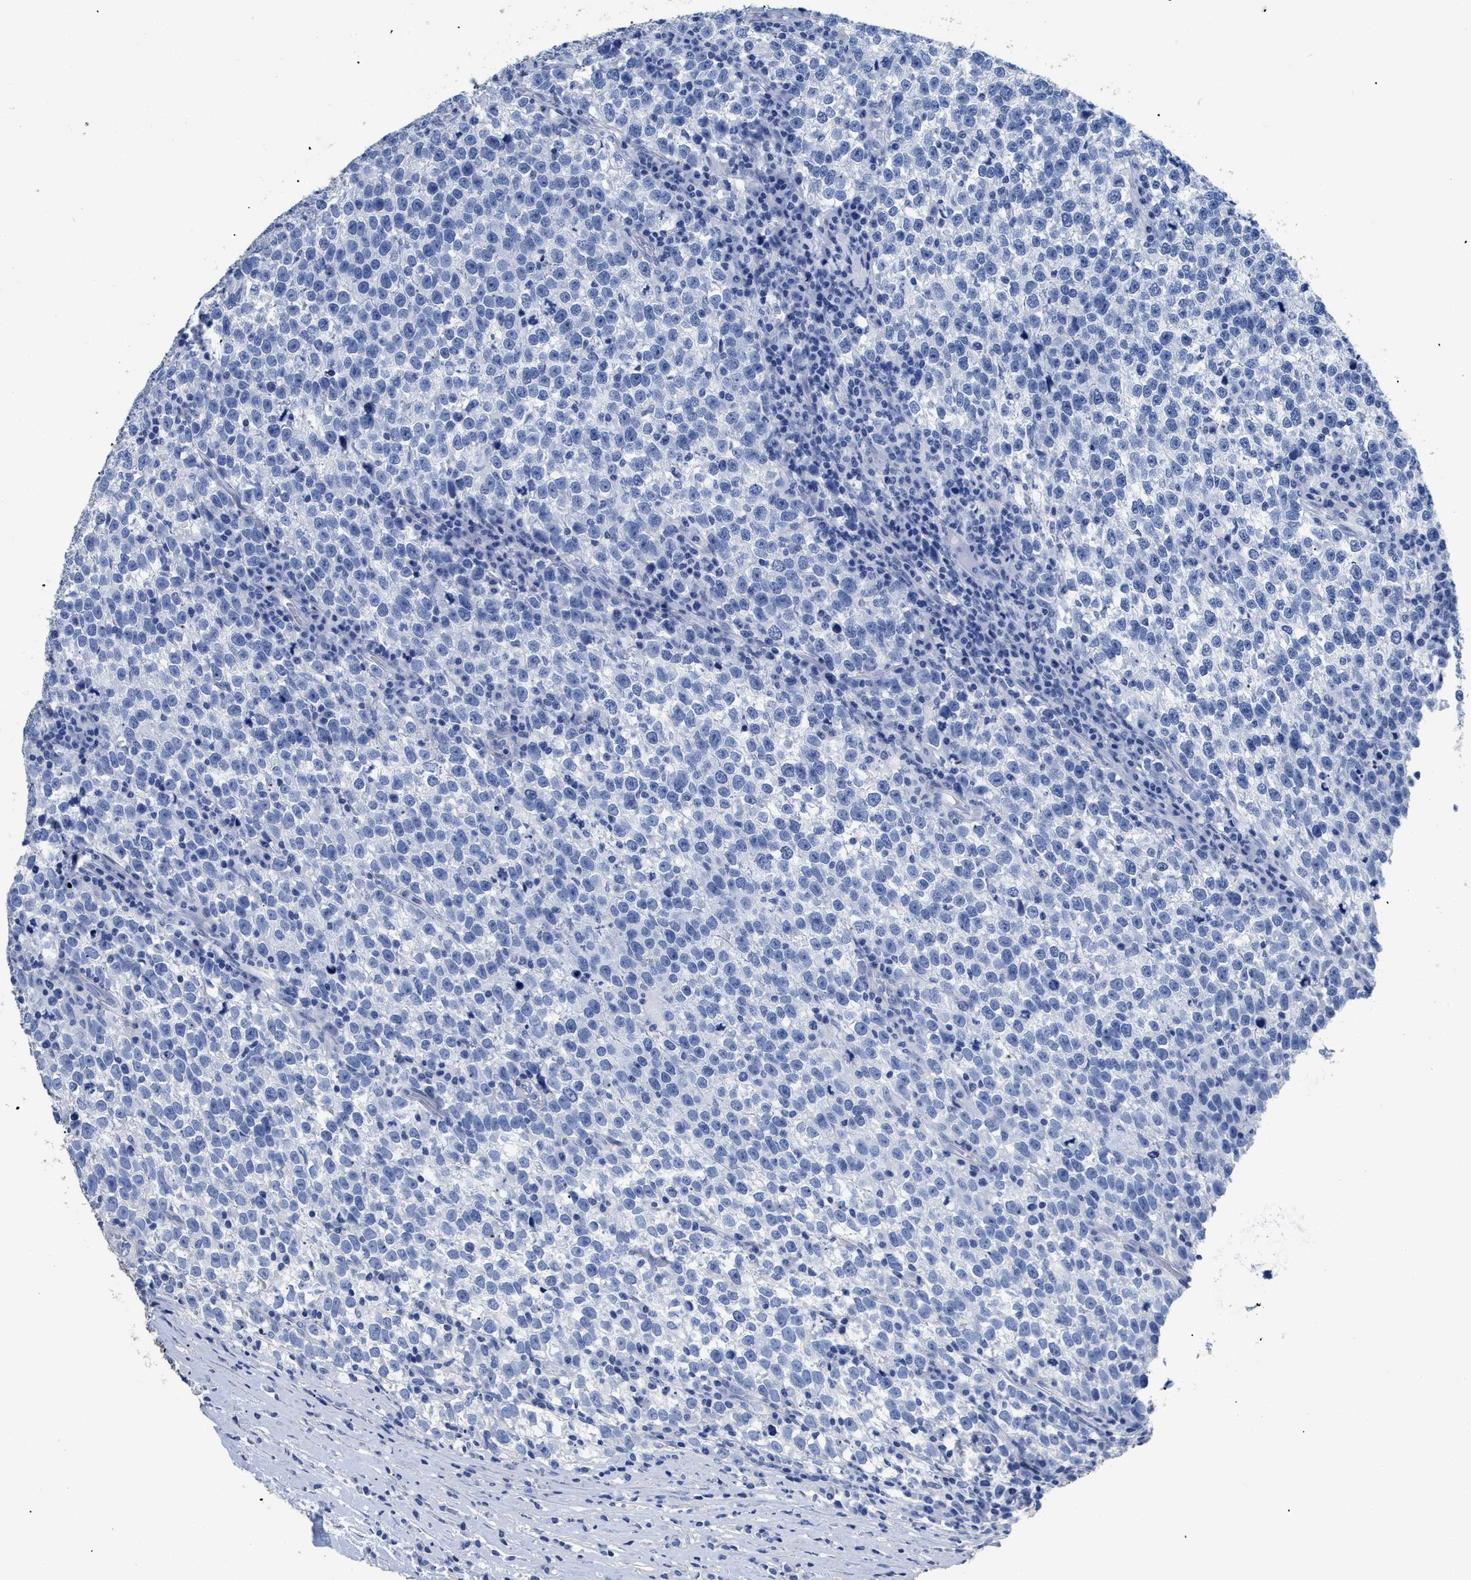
{"staining": {"intensity": "negative", "quantity": "none", "location": "none"}, "tissue": "testis cancer", "cell_type": "Tumor cells", "image_type": "cancer", "snomed": [{"axis": "morphology", "description": "Normal tissue, NOS"}, {"axis": "morphology", "description": "Seminoma, NOS"}, {"axis": "topography", "description": "Testis"}], "caption": "Immunohistochemistry of human testis cancer (seminoma) reveals no staining in tumor cells. (IHC, brightfield microscopy, high magnification).", "gene": "DLC1", "patient": {"sex": "male", "age": 43}}